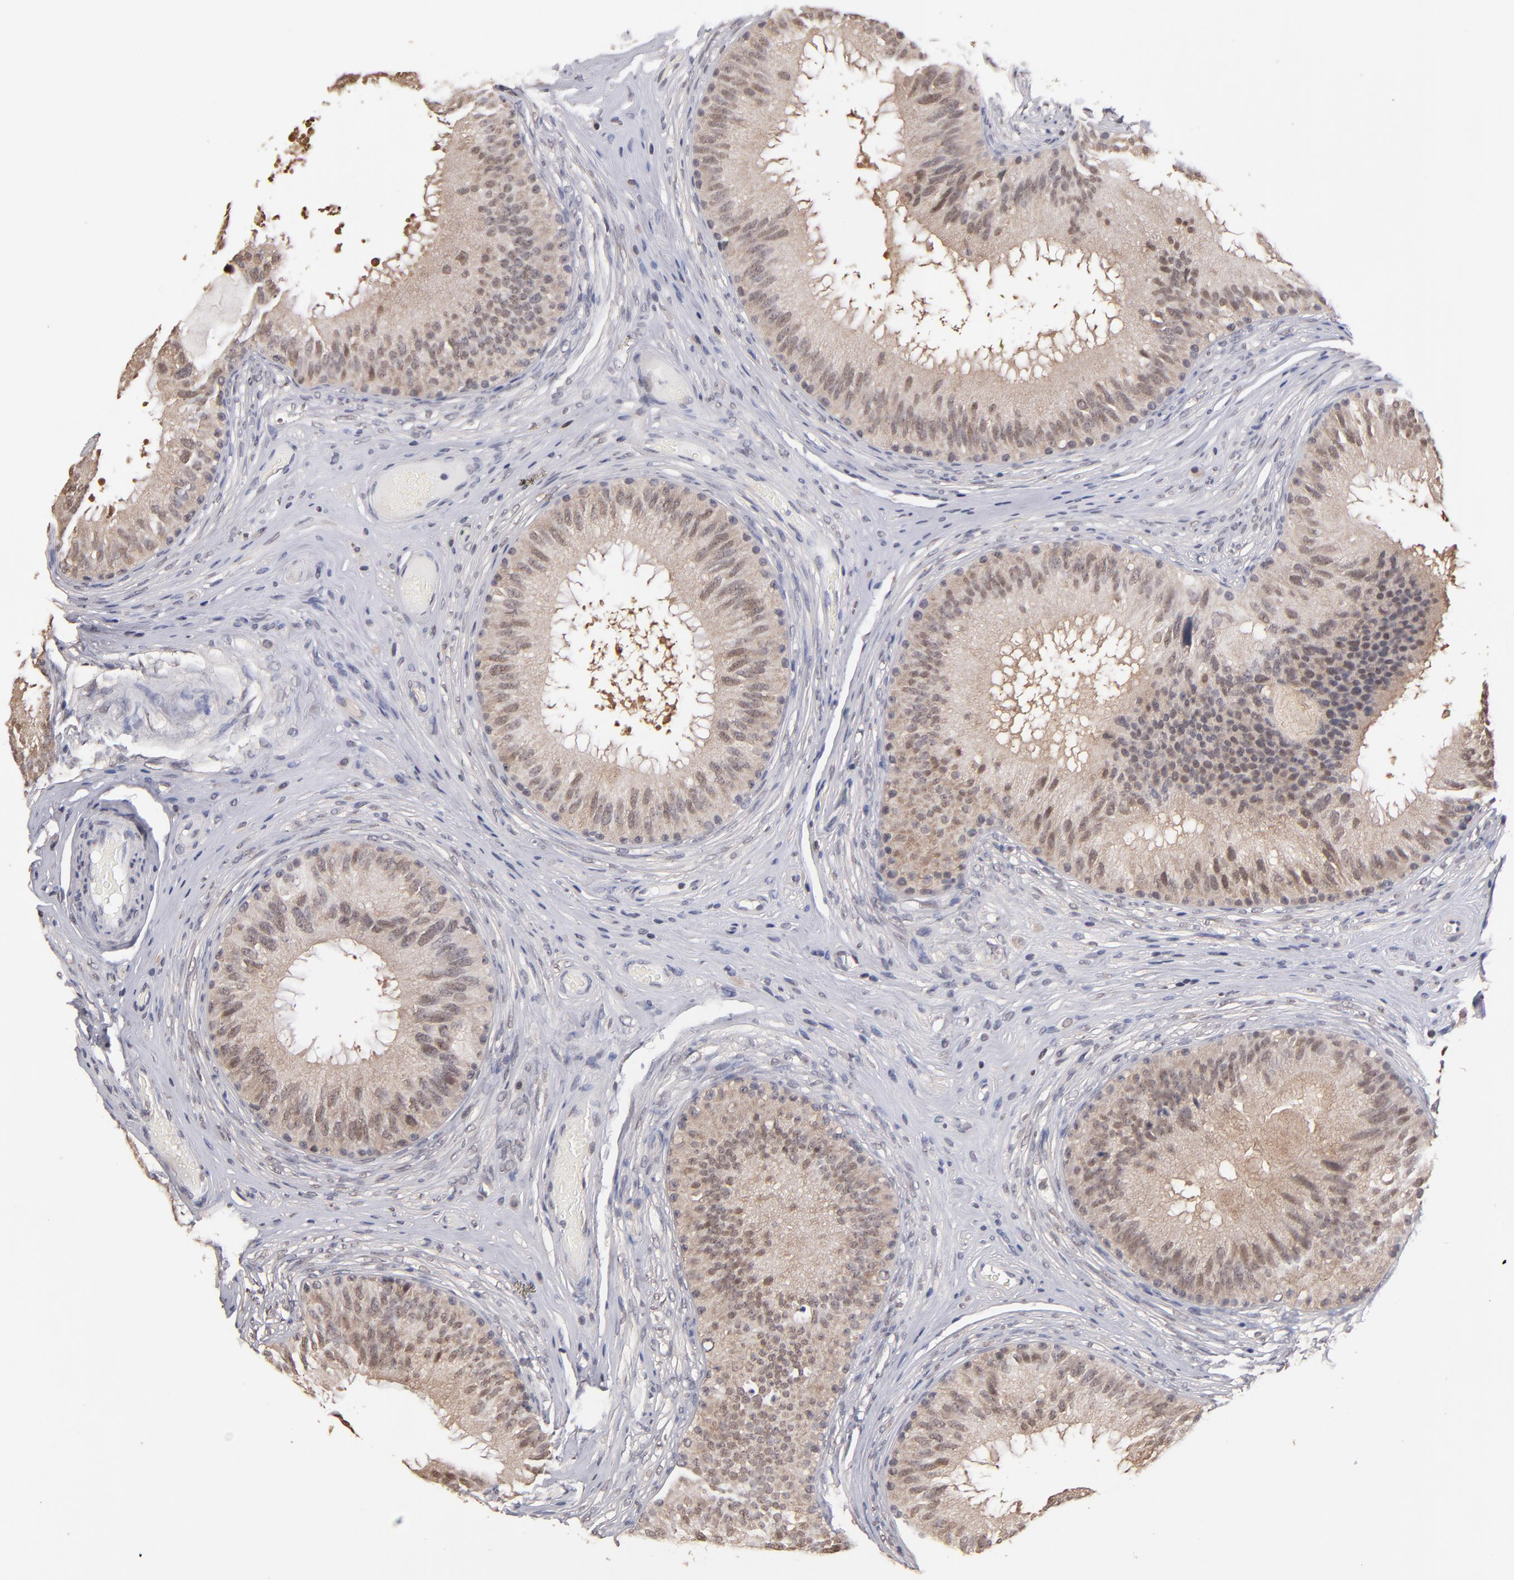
{"staining": {"intensity": "weak", "quantity": "25%-75%", "location": "cytoplasmic/membranous,nuclear"}, "tissue": "epididymis", "cell_type": "Glandular cells", "image_type": "normal", "snomed": [{"axis": "morphology", "description": "Normal tissue, NOS"}, {"axis": "topography", "description": "Epididymis"}], "caption": "Epididymis stained with IHC reveals weak cytoplasmic/membranous,nuclear staining in approximately 25%-75% of glandular cells.", "gene": "PSMD10", "patient": {"sex": "male", "age": 32}}